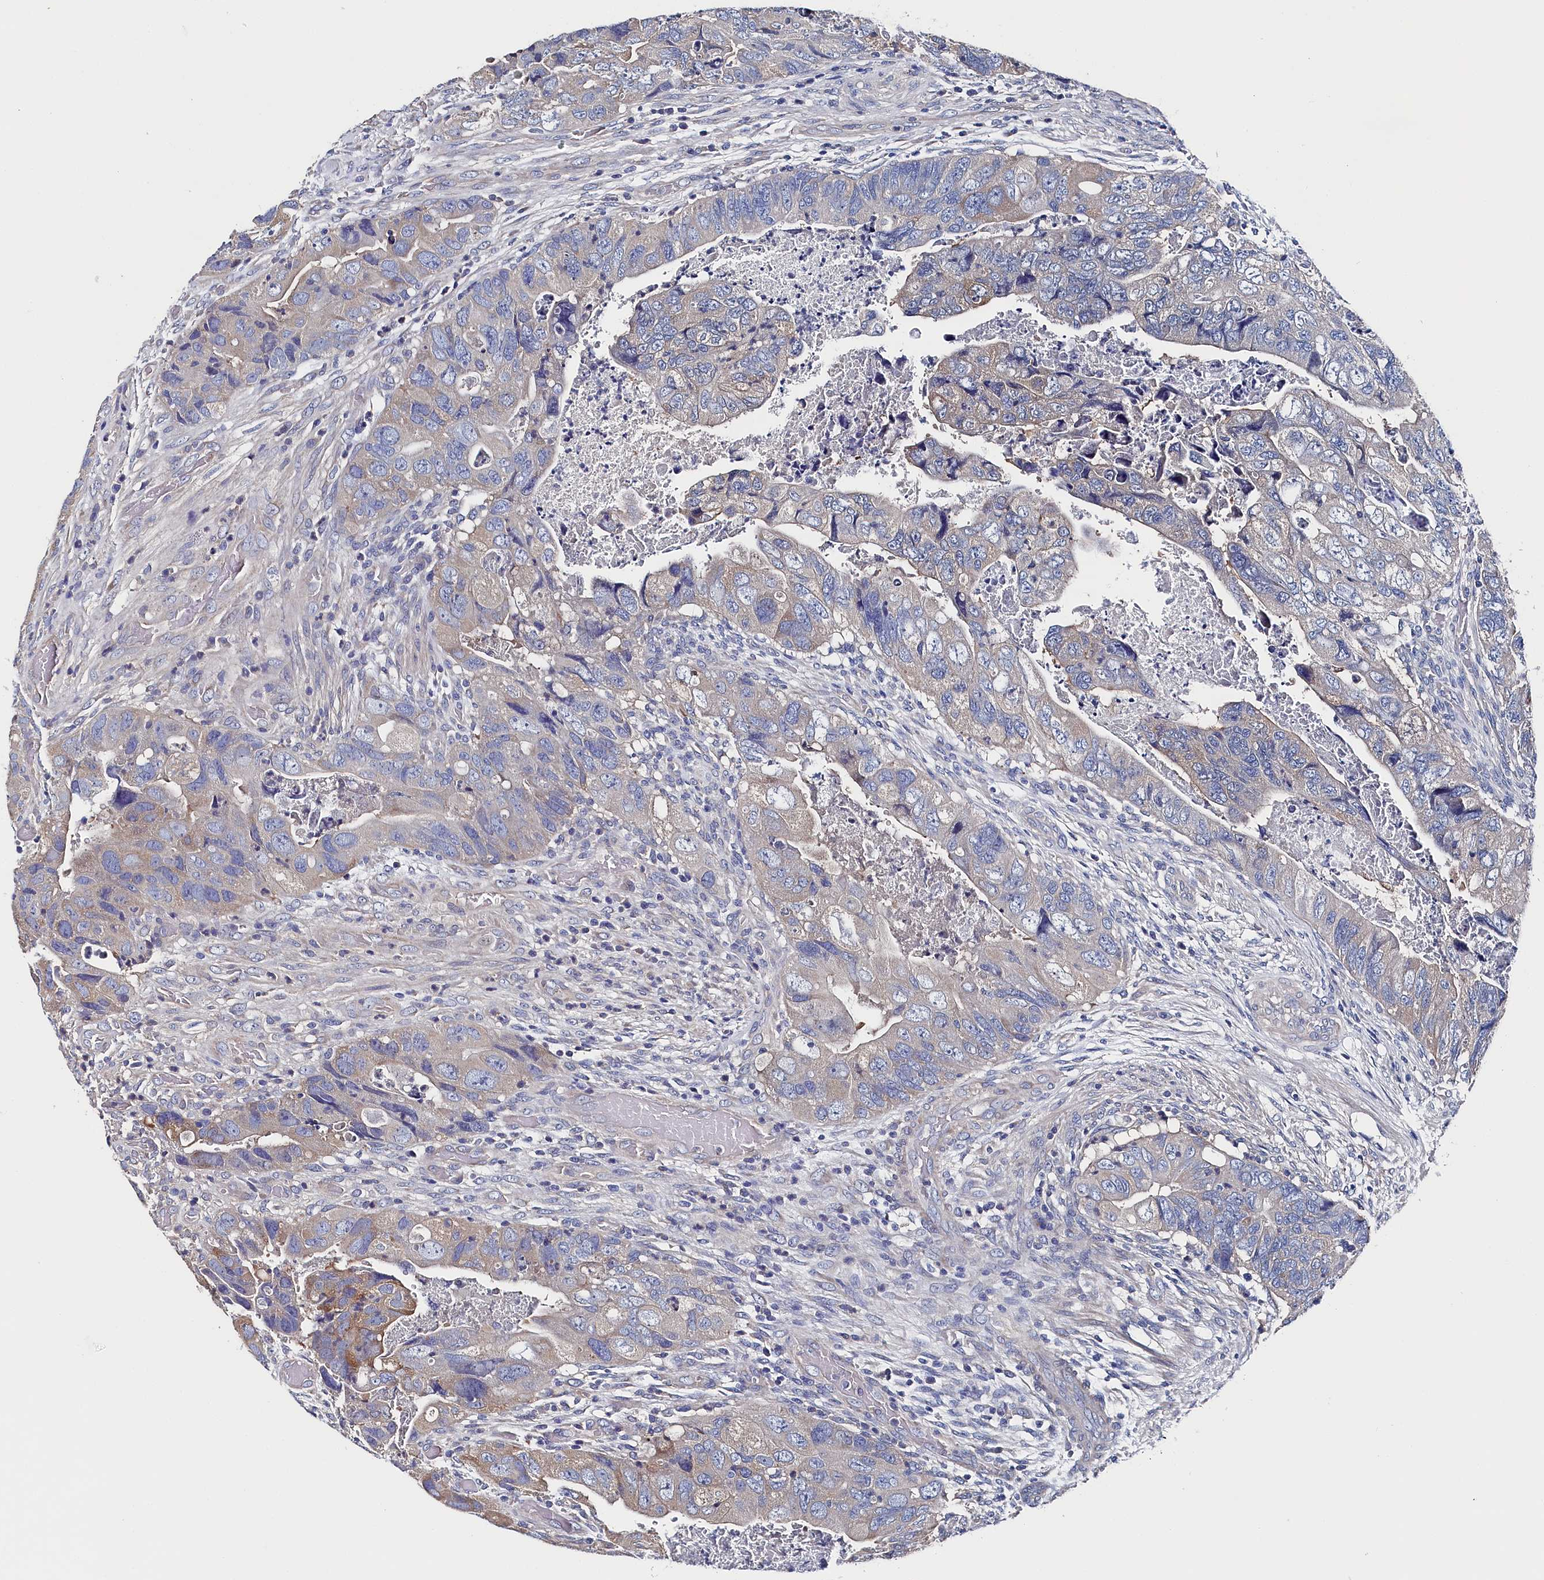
{"staining": {"intensity": "moderate", "quantity": "<25%", "location": "cytoplasmic/membranous"}, "tissue": "colorectal cancer", "cell_type": "Tumor cells", "image_type": "cancer", "snomed": [{"axis": "morphology", "description": "Adenocarcinoma, NOS"}, {"axis": "topography", "description": "Rectum"}], "caption": "Immunohistochemistry of human colorectal cancer (adenocarcinoma) displays low levels of moderate cytoplasmic/membranous expression in about <25% of tumor cells.", "gene": "BHMT", "patient": {"sex": "male", "age": 63}}